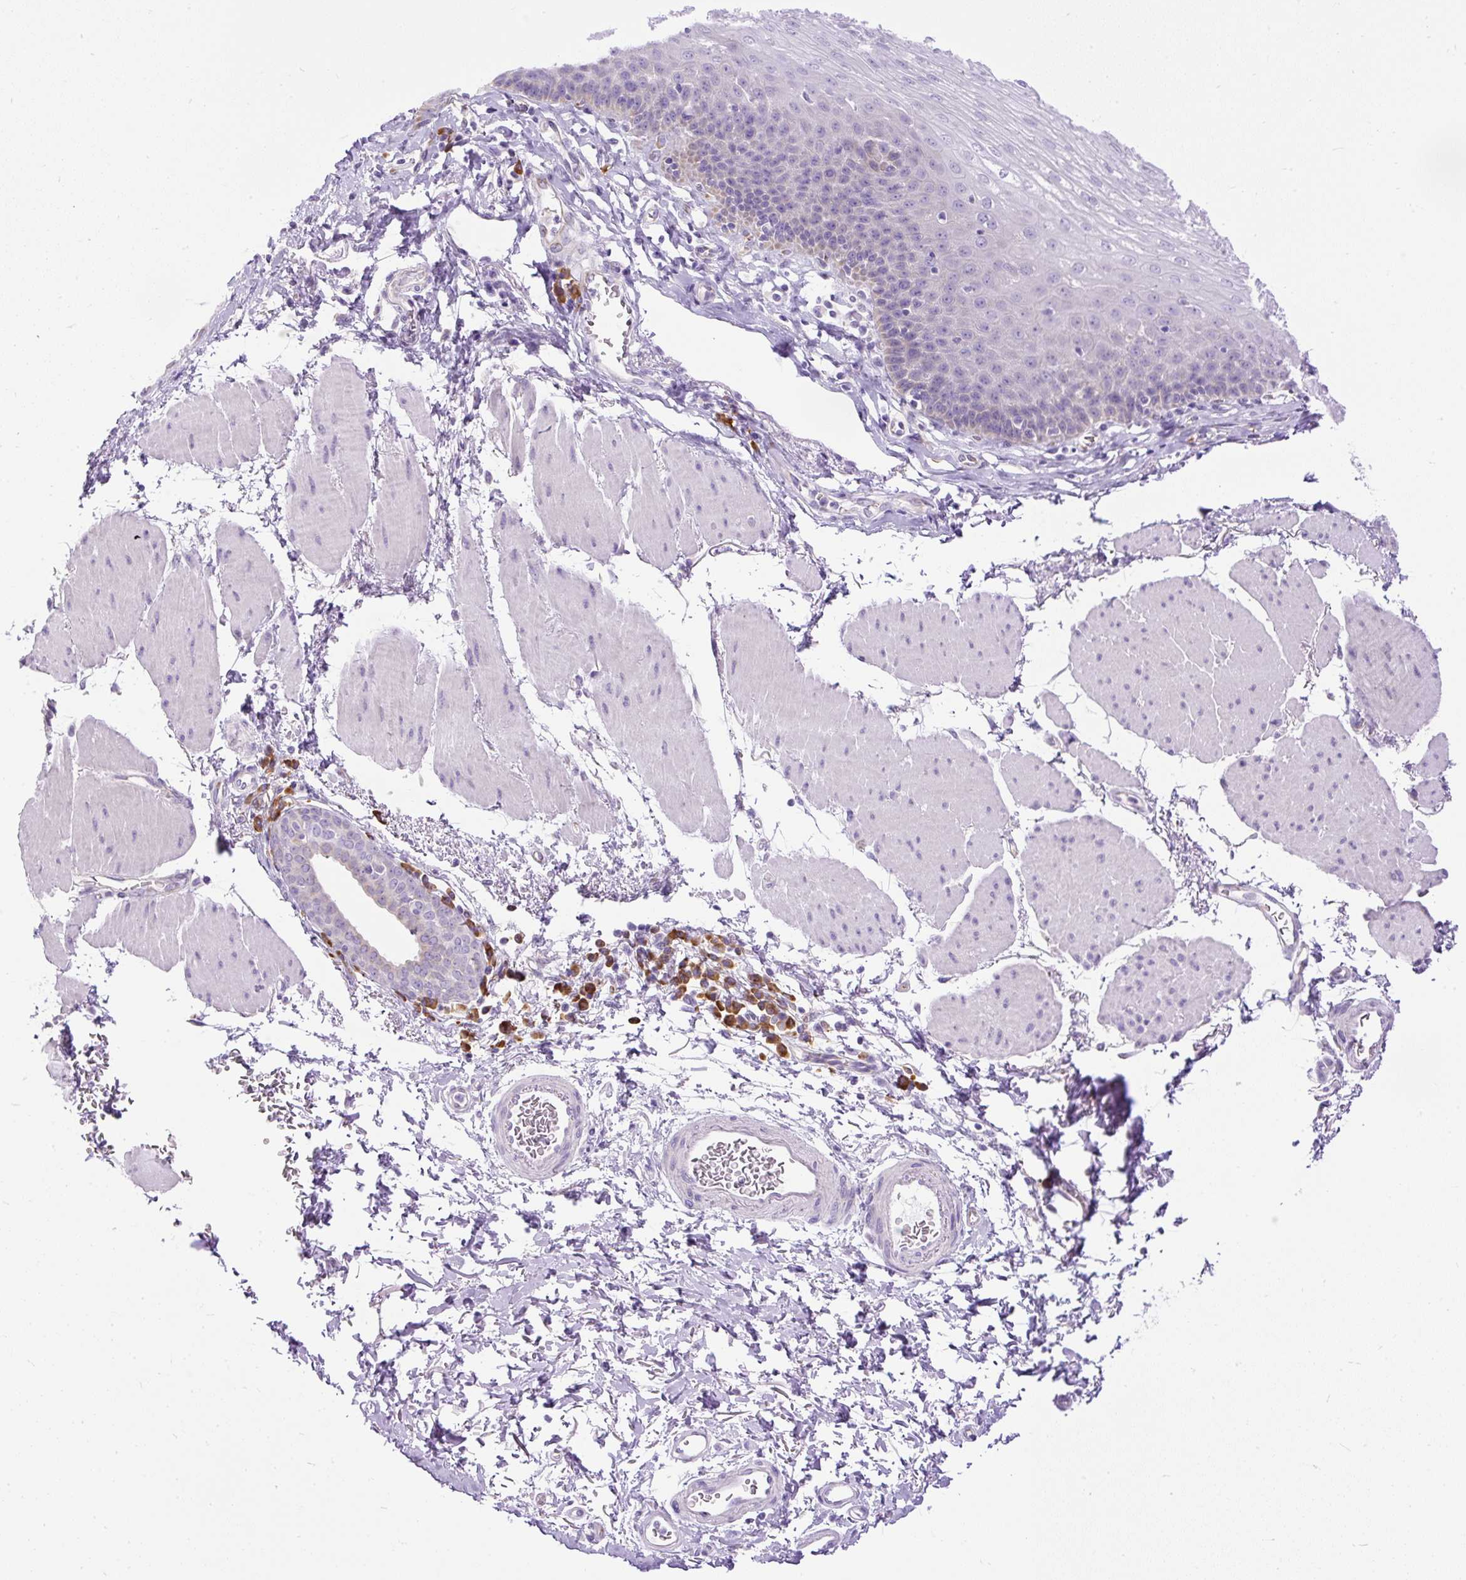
{"staining": {"intensity": "negative", "quantity": "none", "location": "none"}, "tissue": "esophagus", "cell_type": "Squamous epithelial cells", "image_type": "normal", "snomed": [{"axis": "morphology", "description": "Normal tissue, NOS"}, {"axis": "topography", "description": "Esophagus"}], "caption": "IHC image of normal esophagus stained for a protein (brown), which demonstrates no expression in squamous epithelial cells. (DAB immunohistochemistry, high magnification).", "gene": "SYBU", "patient": {"sex": "female", "age": 81}}